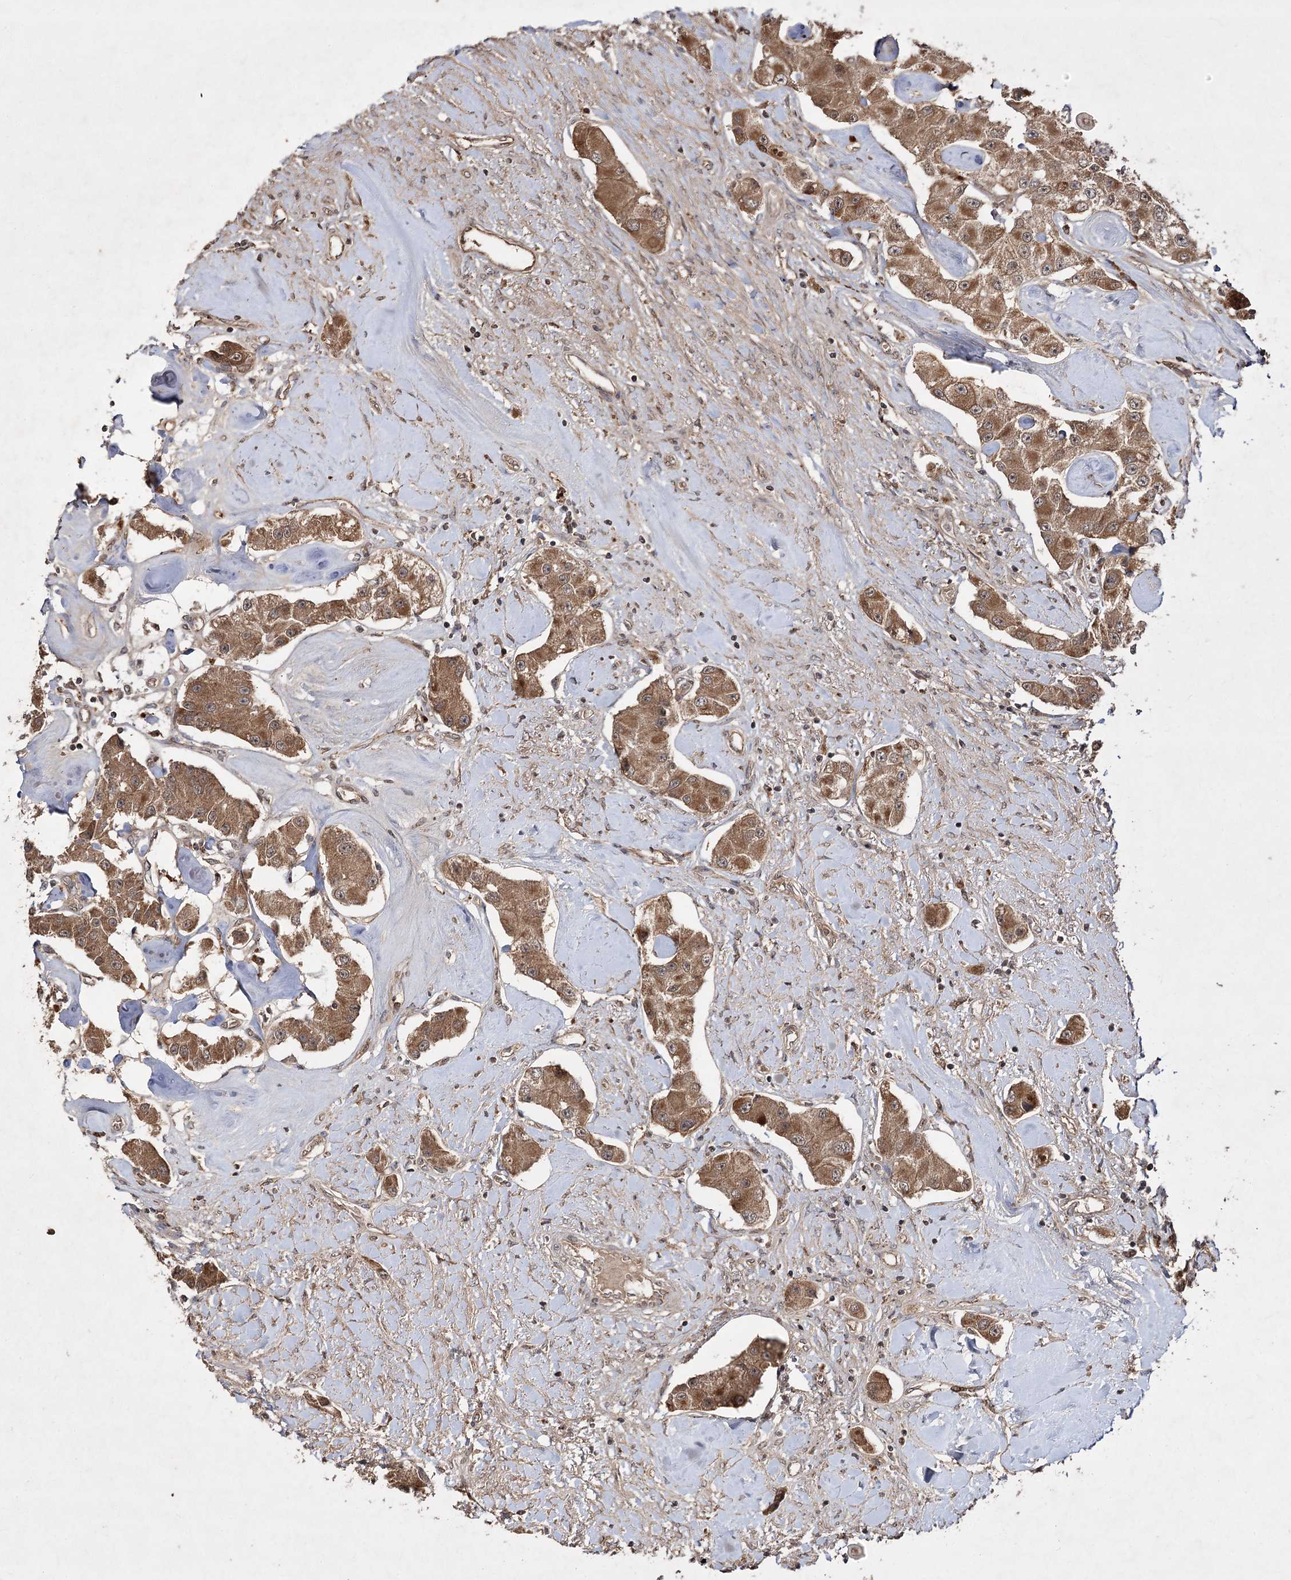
{"staining": {"intensity": "moderate", "quantity": ">75%", "location": "cytoplasmic/membranous"}, "tissue": "carcinoid", "cell_type": "Tumor cells", "image_type": "cancer", "snomed": [{"axis": "morphology", "description": "Carcinoid, malignant, NOS"}, {"axis": "topography", "description": "Pancreas"}], "caption": "DAB immunohistochemical staining of malignant carcinoid exhibits moderate cytoplasmic/membranous protein expression in about >75% of tumor cells. (DAB (3,3'-diaminobenzidine) = brown stain, brightfield microscopy at high magnification).", "gene": "FANCL", "patient": {"sex": "male", "age": 41}}